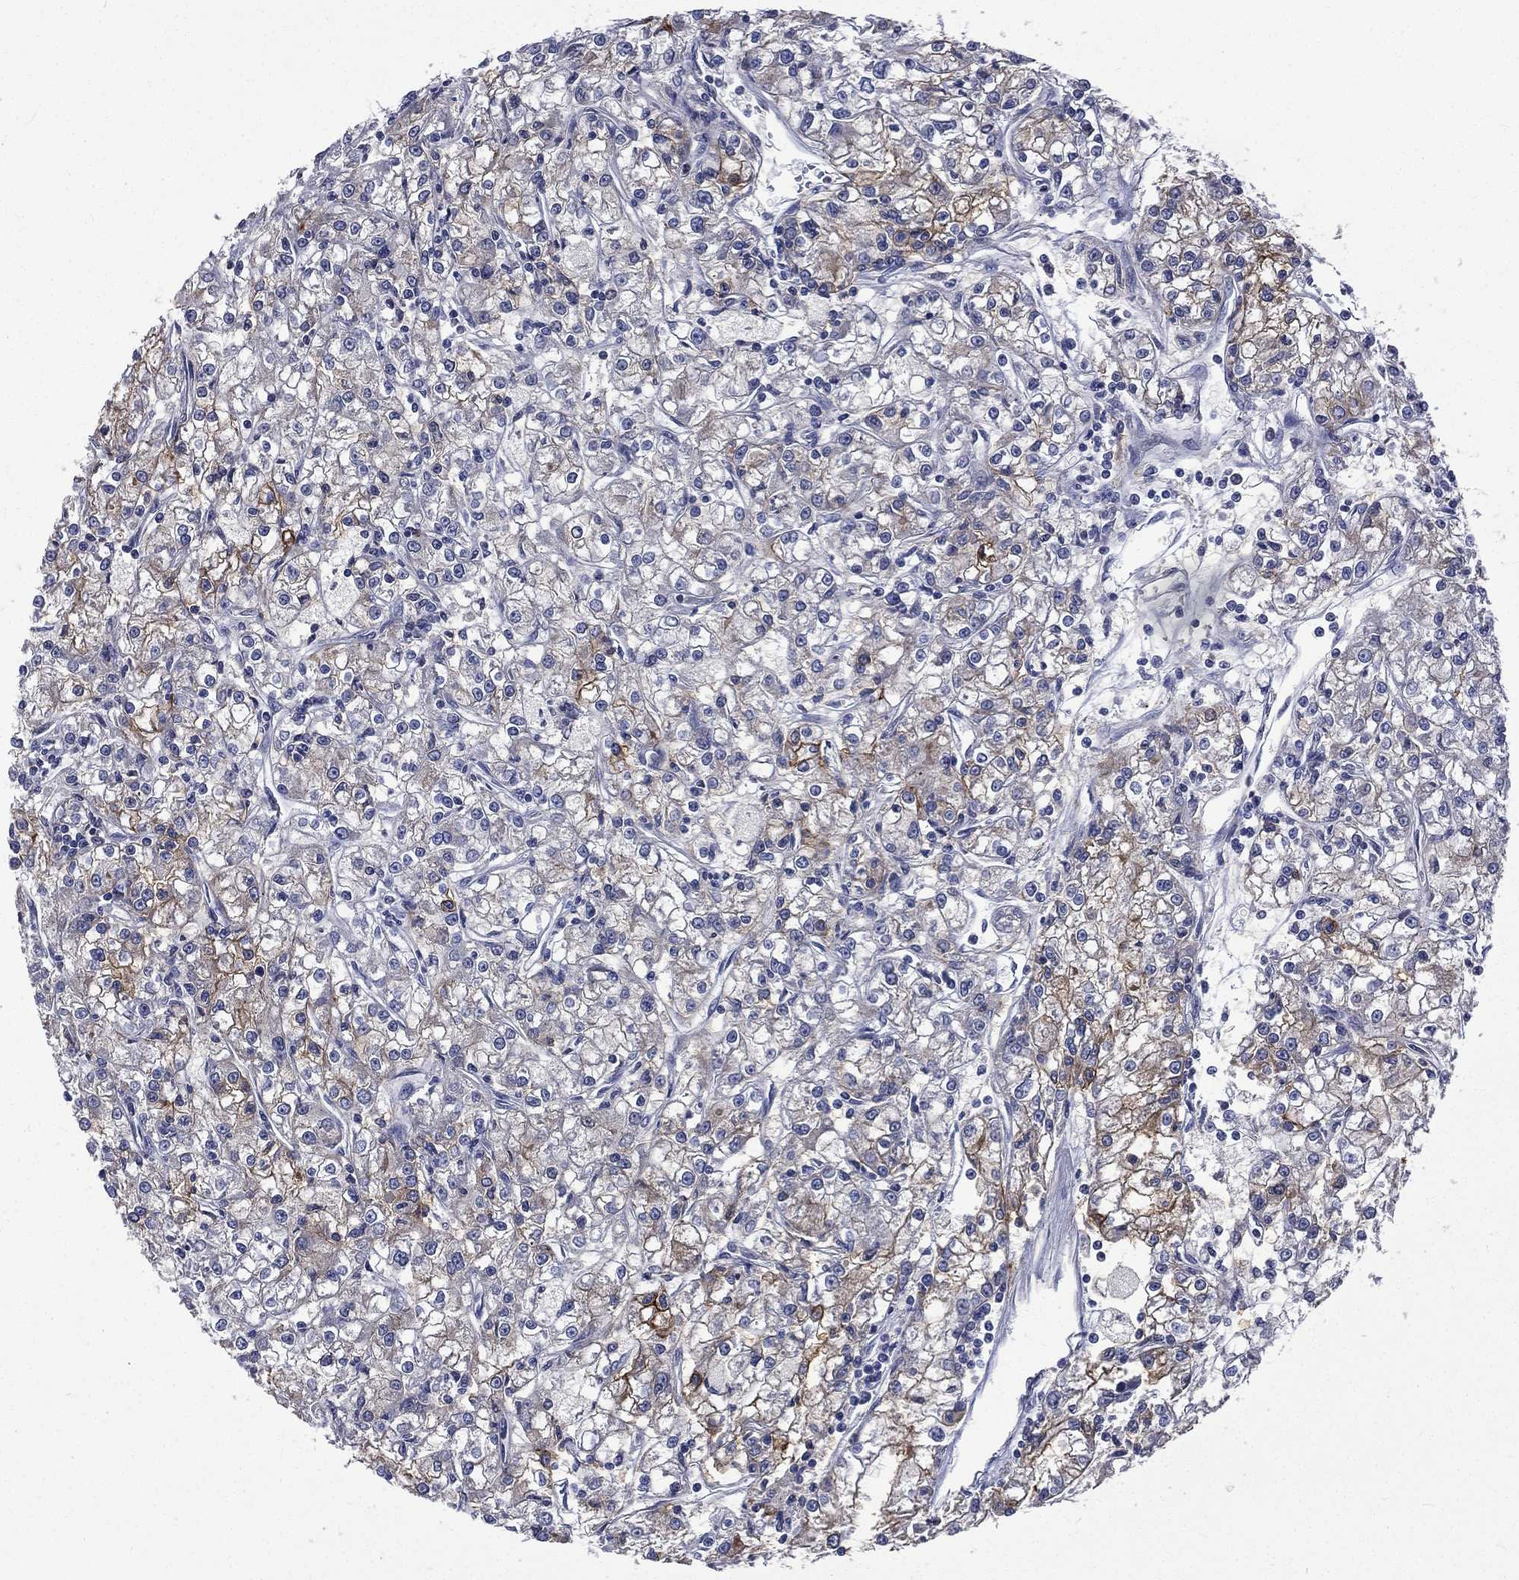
{"staining": {"intensity": "weak", "quantity": "<25%", "location": "cytoplasmic/membranous"}, "tissue": "renal cancer", "cell_type": "Tumor cells", "image_type": "cancer", "snomed": [{"axis": "morphology", "description": "Adenocarcinoma, NOS"}, {"axis": "topography", "description": "Kidney"}], "caption": "A high-resolution histopathology image shows immunohistochemistry (IHC) staining of renal adenocarcinoma, which reveals no significant staining in tumor cells.", "gene": "CA12", "patient": {"sex": "female", "age": 59}}